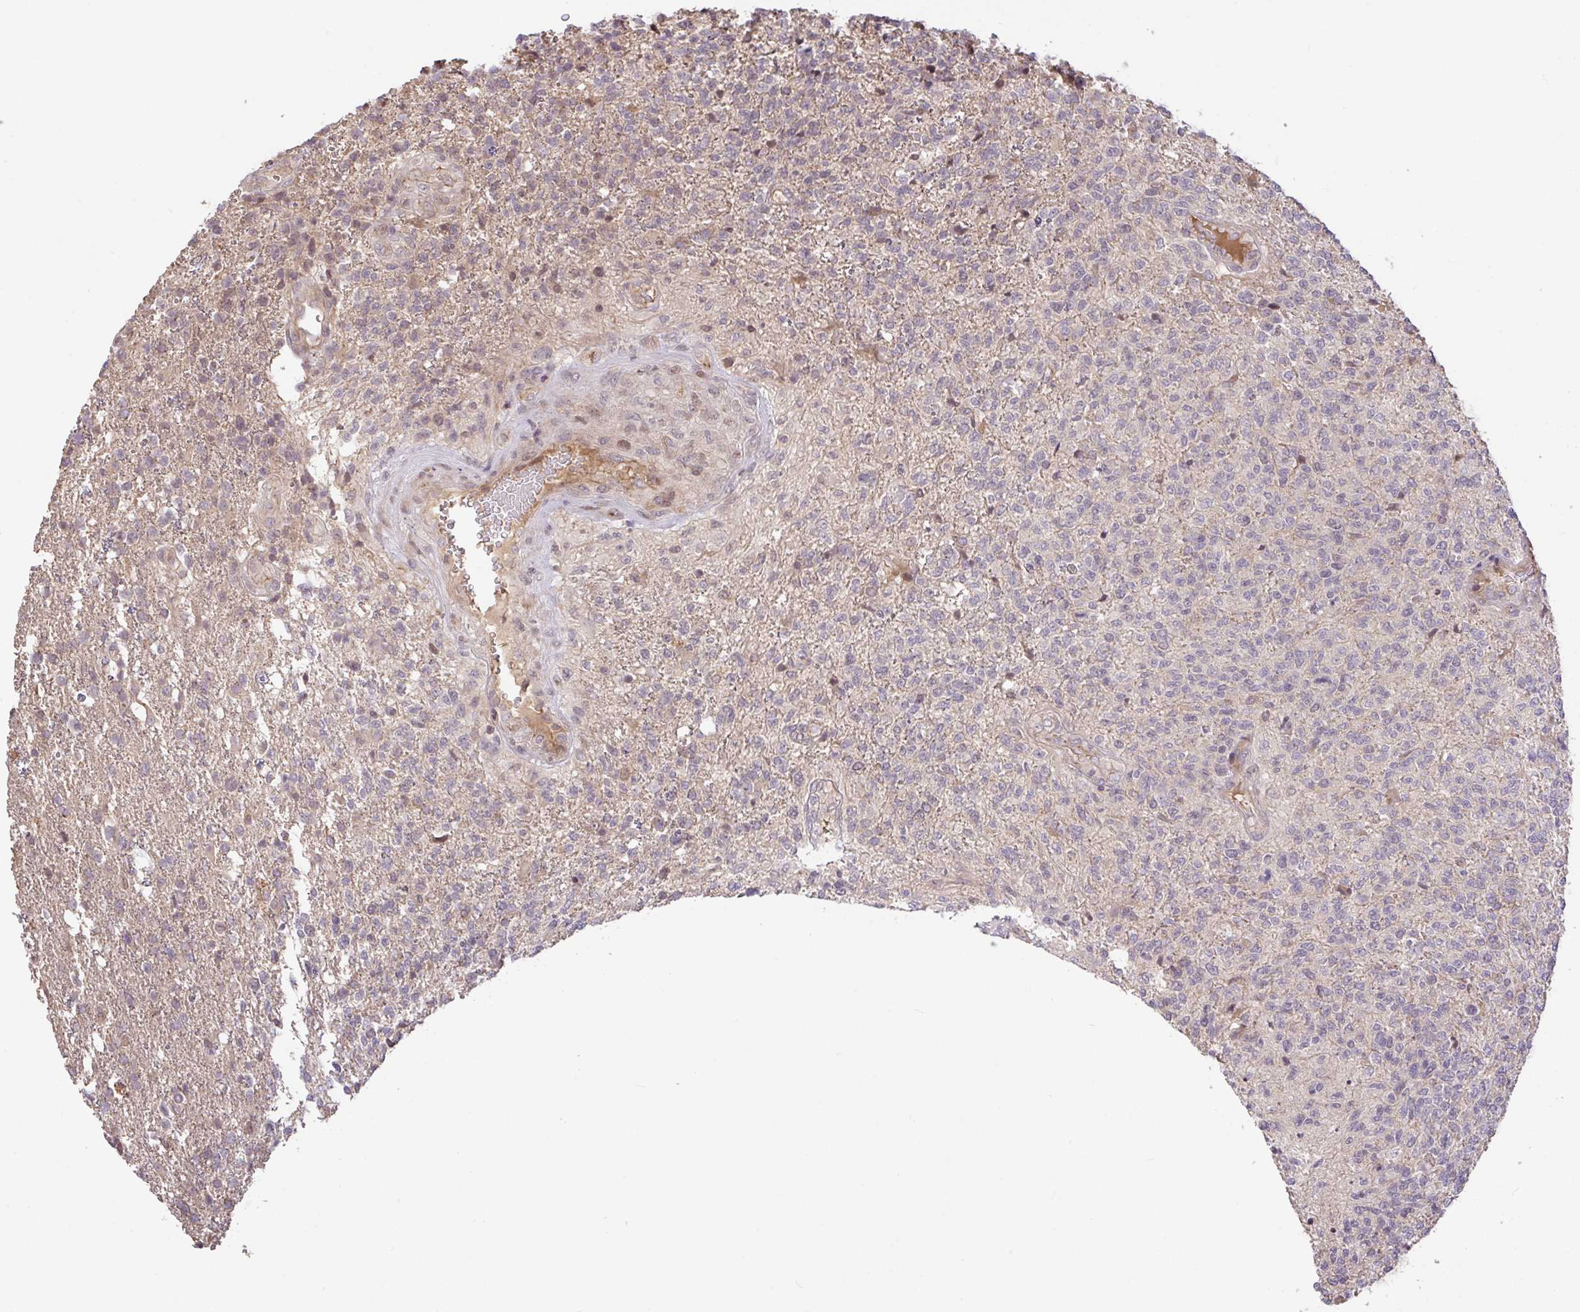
{"staining": {"intensity": "negative", "quantity": "none", "location": "none"}, "tissue": "glioma", "cell_type": "Tumor cells", "image_type": "cancer", "snomed": [{"axis": "morphology", "description": "Glioma, malignant, High grade"}, {"axis": "topography", "description": "Brain"}], "caption": "Human glioma stained for a protein using immunohistochemistry demonstrates no positivity in tumor cells.", "gene": "FCER1A", "patient": {"sex": "male", "age": 56}}